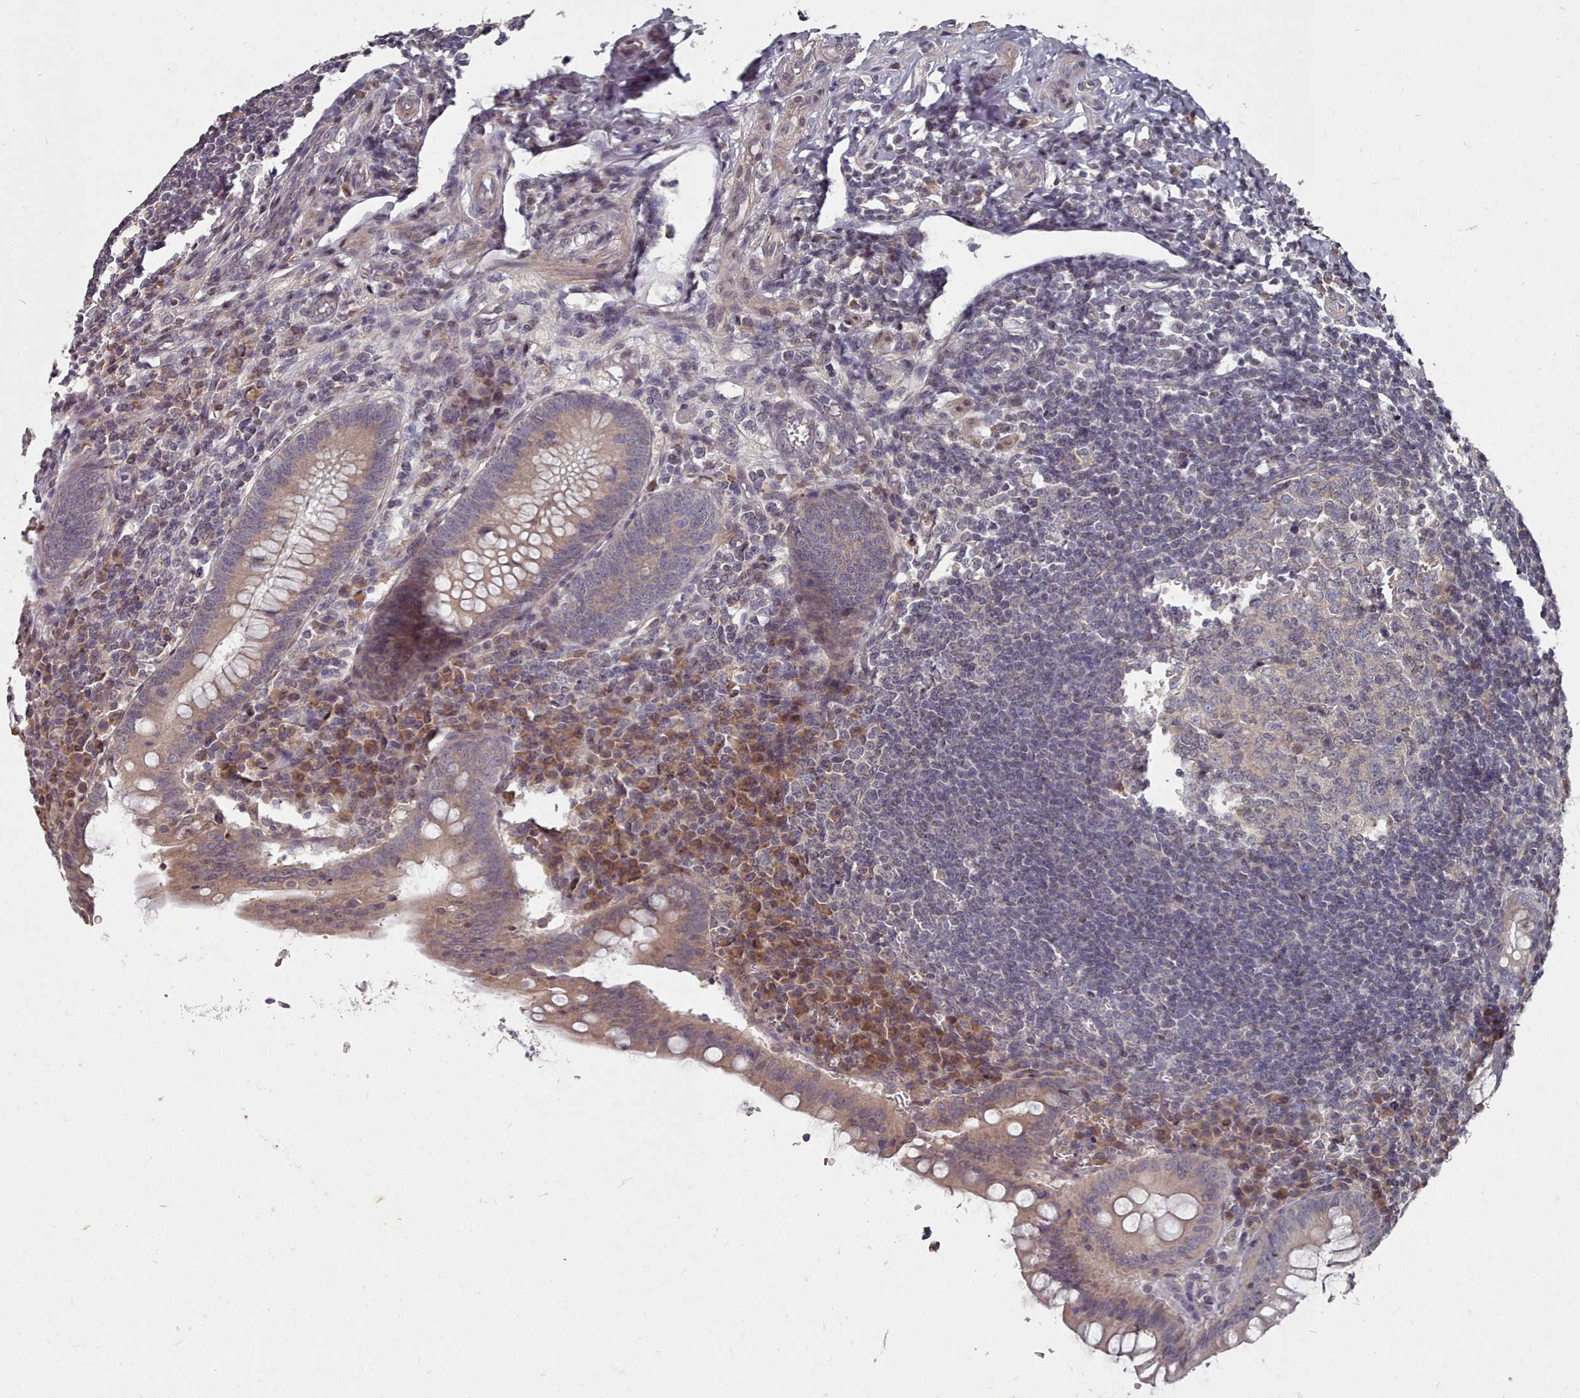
{"staining": {"intensity": "weak", "quantity": ">75%", "location": "cytoplasmic/membranous"}, "tissue": "appendix", "cell_type": "Glandular cells", "image_type": "normal", "snomed": [{"axis": "morphology", "description": "Normal tissue, NOS"}, {"axis": "topography", "description": "Appendix"}], "caption": "Weak cytoplasmic/membranous positivity for a protein is identified in approximately >75% of glandular cells of normal appendix using immunohistochemistry.", "gene": "ACKR3", "patient": {"sex": "female", "age": 33}}